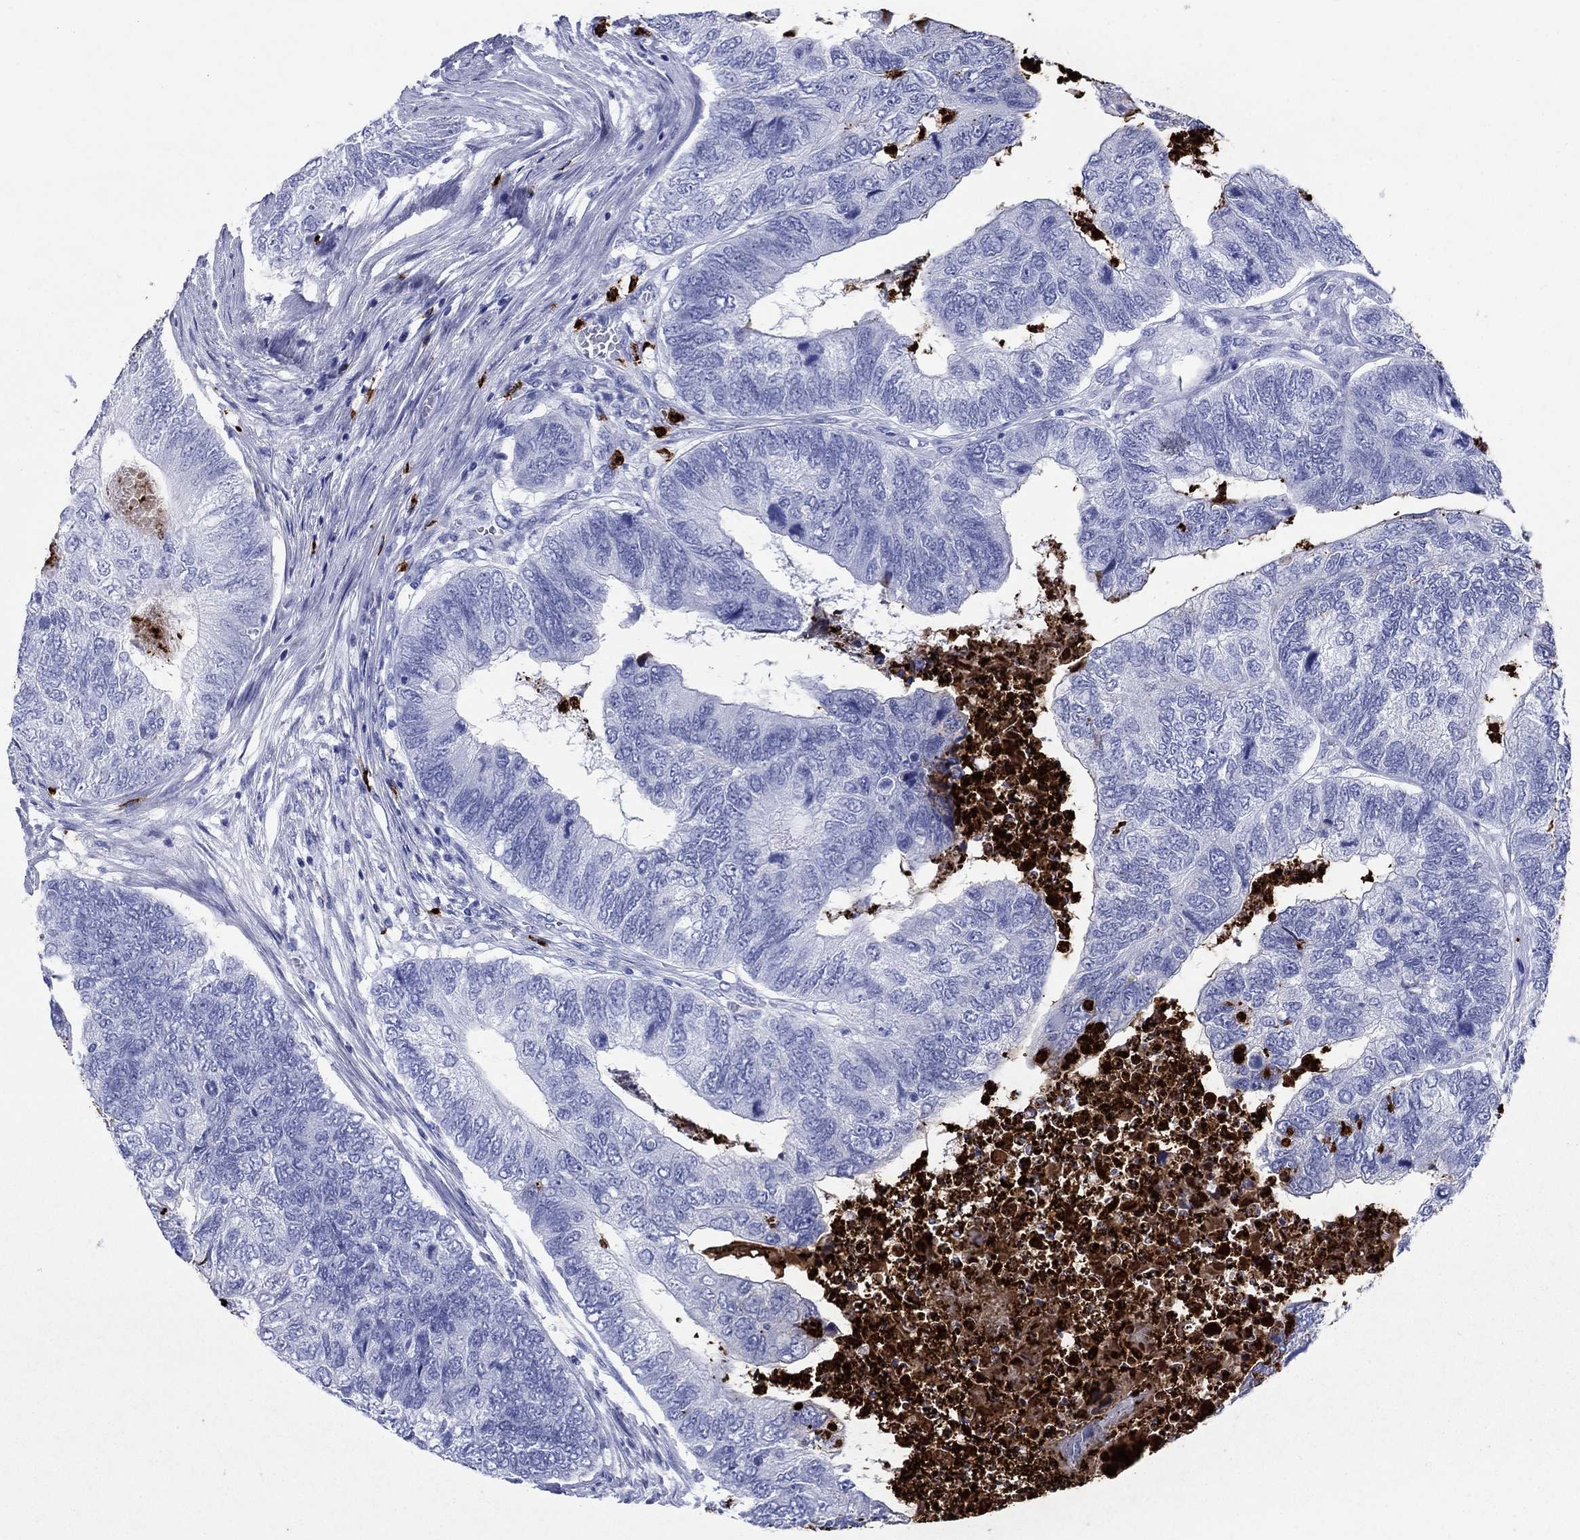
{"staining": {"intensity": "negative", "quantity": "none", "location": "none"}, "tissue": "colorectal cancer", "cell_type": "Tumor cells", "image_type": "cancer", "snomed": [{"axis": "morphology", "description": "Adenocarcinoma, NOS"}, {"axis": "topography", "description": "Colon"}], "caption": "DAB (3,3'-diaminobenzidine) immunohistochemical staining of adenocarcinoma (colorectal) reveals no significant expression in tumor cells.", "gene": "AZU1", "patient": {"sex": "female", "age": 67}}